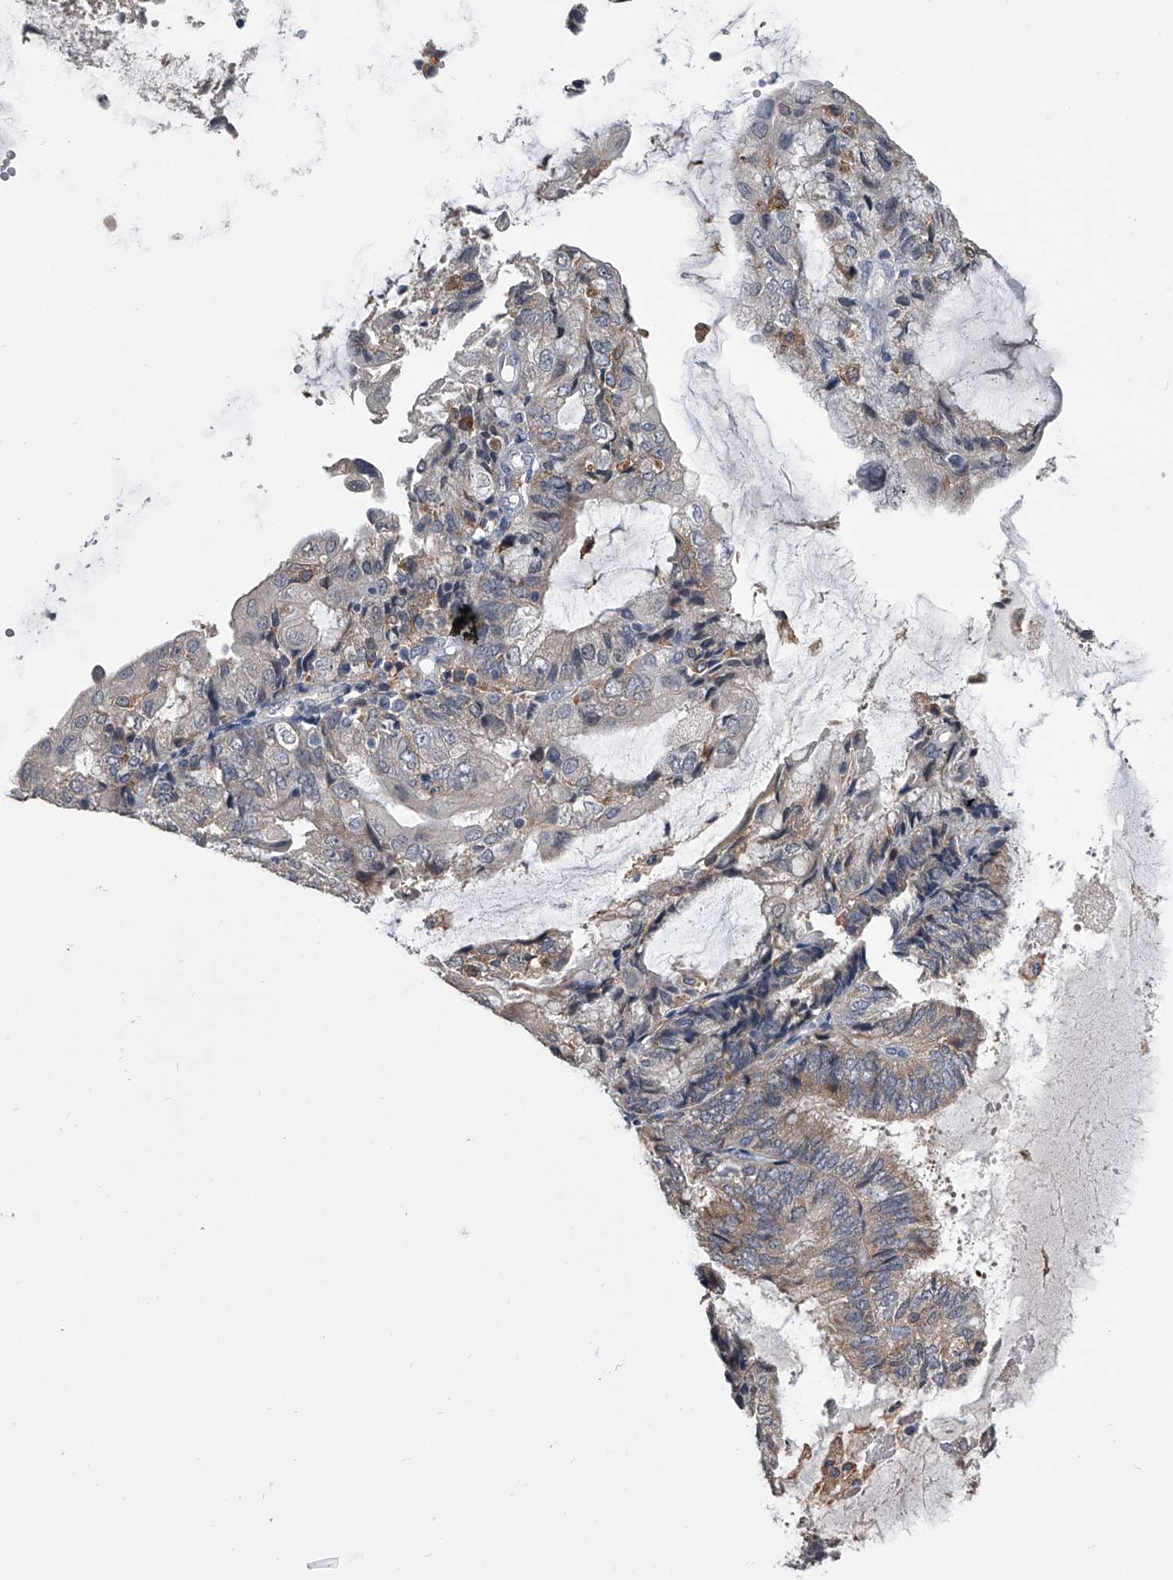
{"staining": {"intensity": "weak", "quantity": "<25%", "location": "cytoplasmic/membranous"}, "tissue": "endometrial cancer", "cell_type": "Tumor cells", "image_type": "cancer", "snomed": [{"axis": "morphology", "description": "Adenocarcinoma, NOS"}, {"axis": "topography", "description": "Endometrium"}], "caption": "The immunohistochemistry (IHC) histopathology image has no significant positivity in tumor cells of adenocarcinoma (endometrial) tissue. The staining was performed using DAB (3,3'-diaminobenzidine) to visualize the protein expression in brown, while the nuclei were stained in blue with hematoxylin (Magnification: 20x).", "gene": "MAP4K3", "patient": {"sex": "female", "age": 81}}